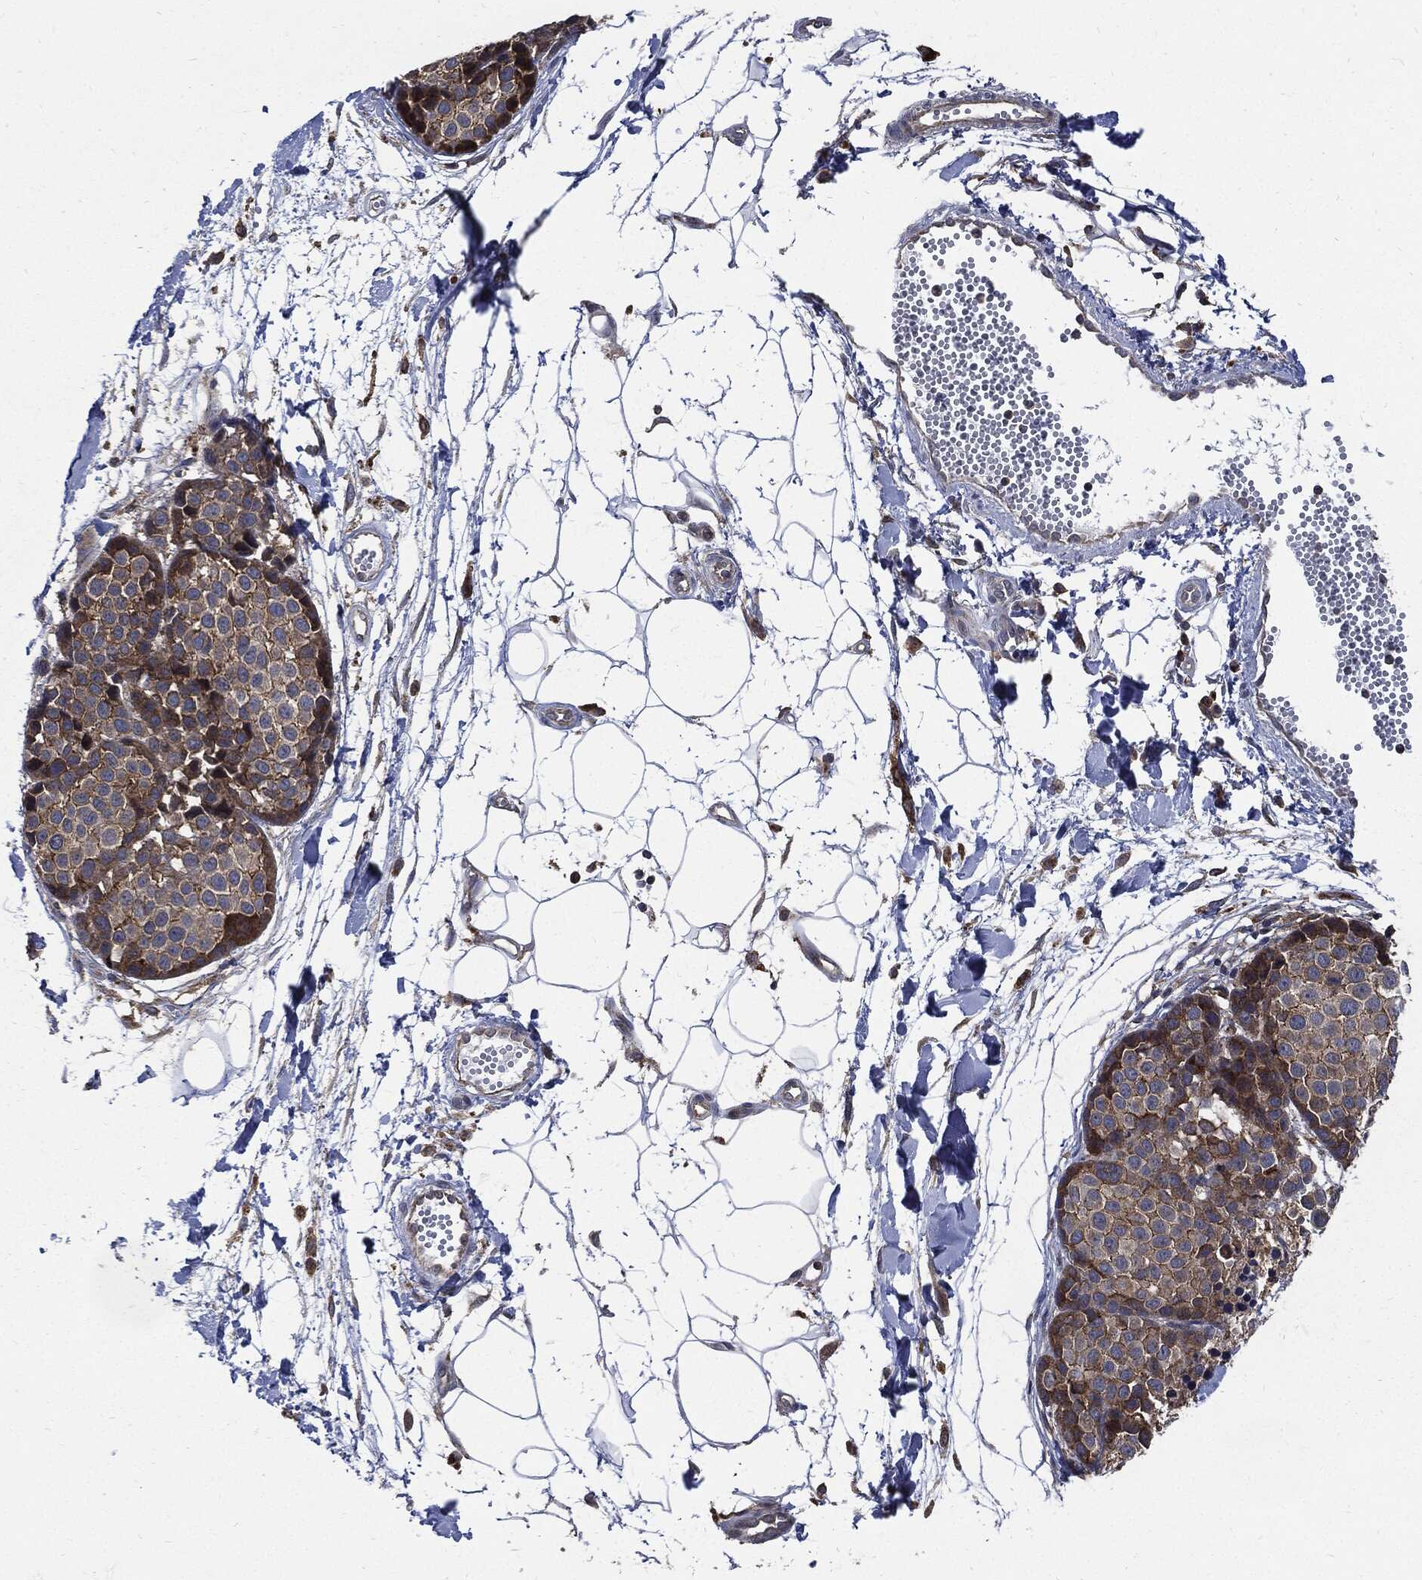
{"staining": {"intensity": "moderate", "quantity": ">75%", "location": "cytoplasmic/membranous"}, "tissue": "melanoma", "cell_type": "Tumor cells", "image_type": "cancer", "snomed": [{"axis": "morphology", "description": "Malignant melanoma, NOS"}, {"axis": "topography", "description": "Skin"}], "caption": "Immunohistochemical staining of melanoma reveals medium levels of moderate cytoplasmic/membranous staining in approximately >75% of tumor cells. The staining was performed using DAB (3,3'-diaminobenzidine) to visualize the protein expression in brown, while the nuclei were stained in blue with hematoxylin (Magnification: 20x).", "gene": "SLC31A2", "patient": {"sex": "female", "age": 86}}